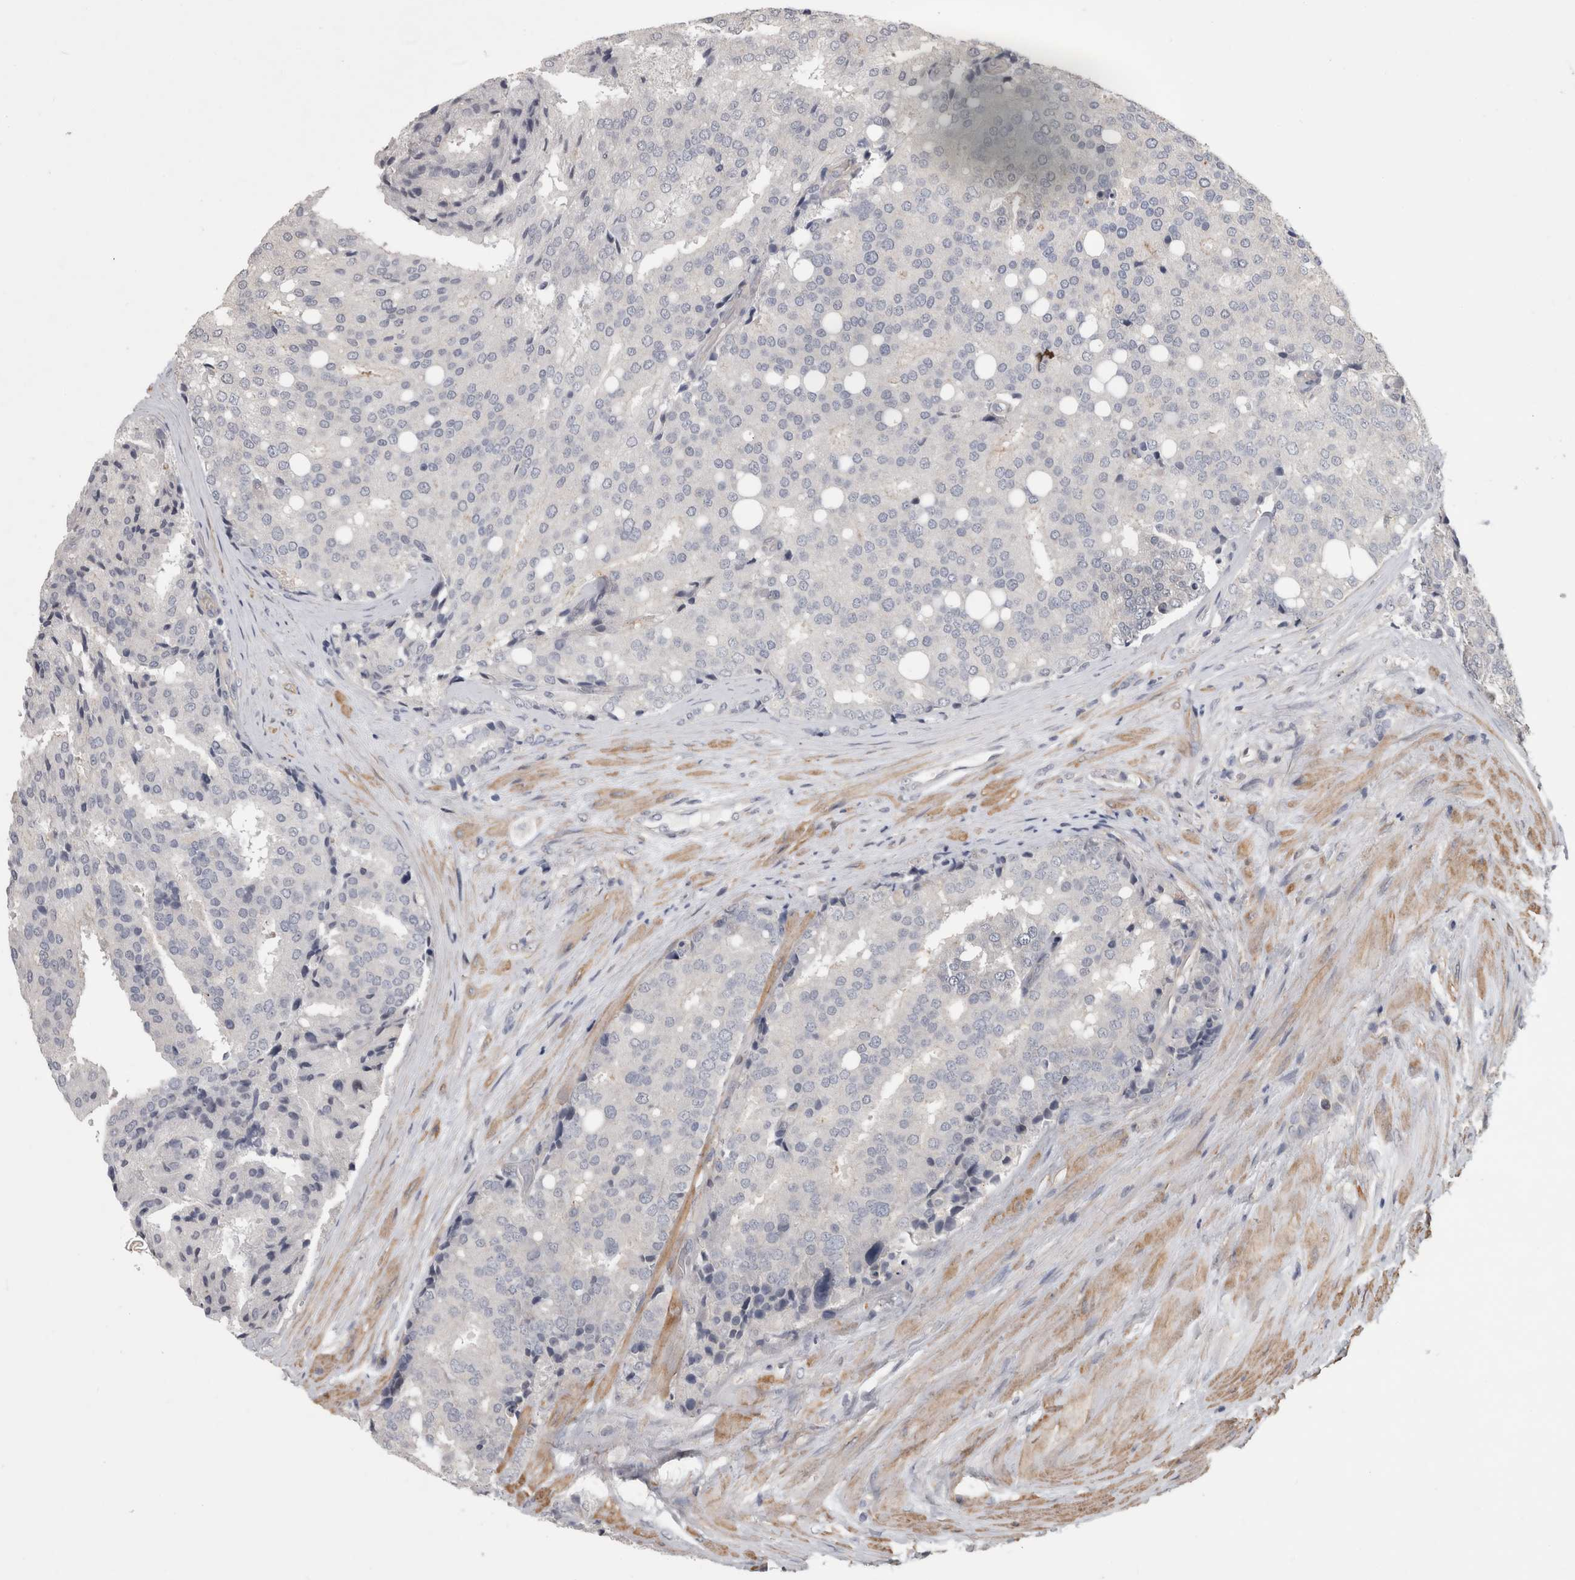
{"staining": {"intensity": "negative", "quantity": "none", "location": "none"}, "tissue": "prostate cancer", "cell_type": "Tumor cells", "image_type": "cancer", "snomed": [{"axis": "morphology", "description": "Adenocarcinoma, High grade"}, {"axis": "topography", "description": "Prostate"}], "caption": "This is an immunohistochemistry histopathology image of adenocarcinoma (high-grade) (prostate). There is no expression in tumor cells.", "gene": "SPATA48", "patient": {"sex": "male", "age": 50}}